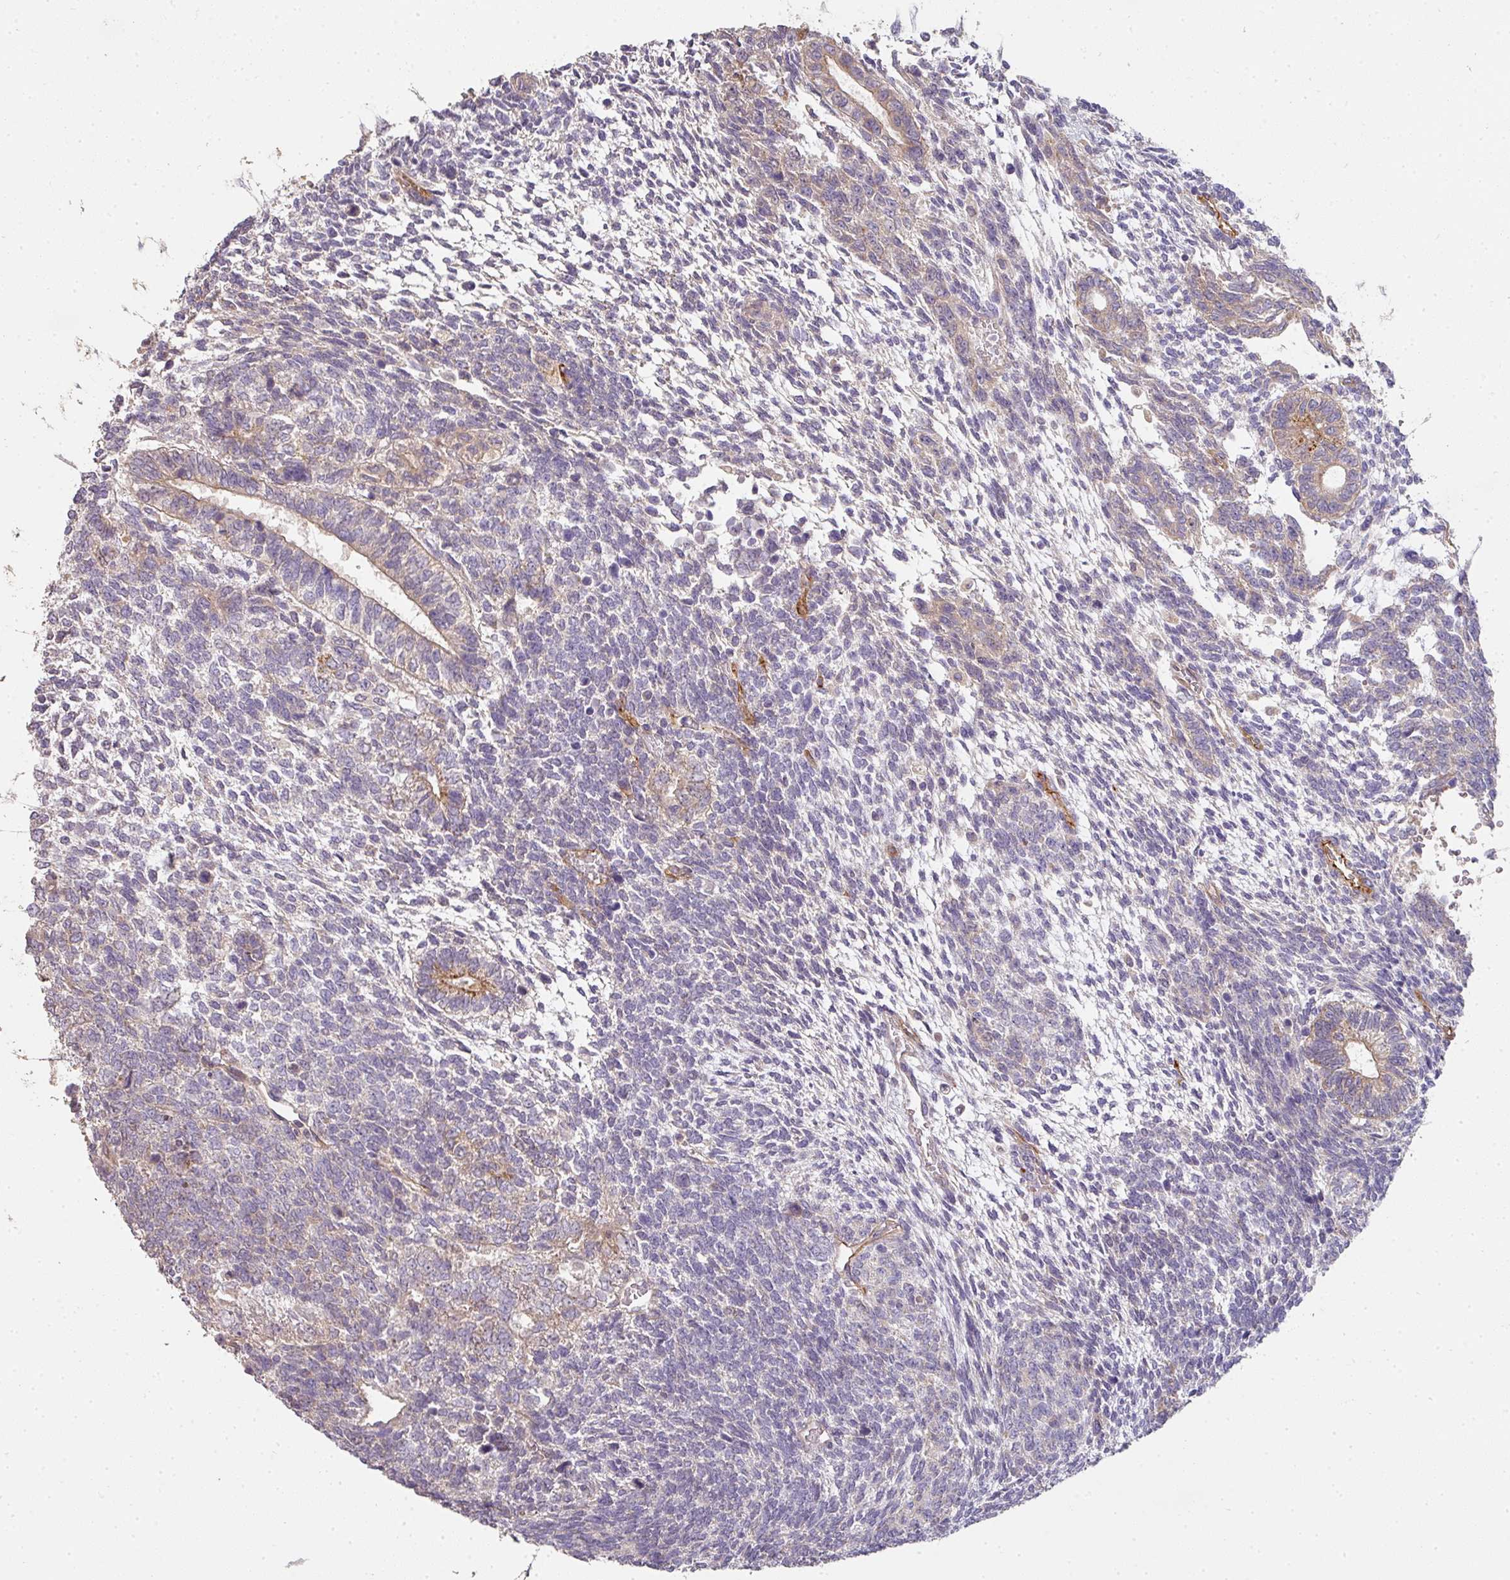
{"staining": {"intensity": "negative", "quantity": "none", "location": "none"}, "tissue": "testis cancer", "cell_type": "Tumor cells", "image_type": "cancer", "snomed": [{"axis": "morphology", "description": "Carcinoma, Embryonal, NOS"}, {"axis": "topography", "description": "Testis"}], "caption": "The immunohistochemistry (IHC) micrograph has no significant staining in tumor cells of testis cancer (embryonal carcinoma) tissue.", "gene": "PCDH1", "patient": {"sex": "male", "age": 23}}